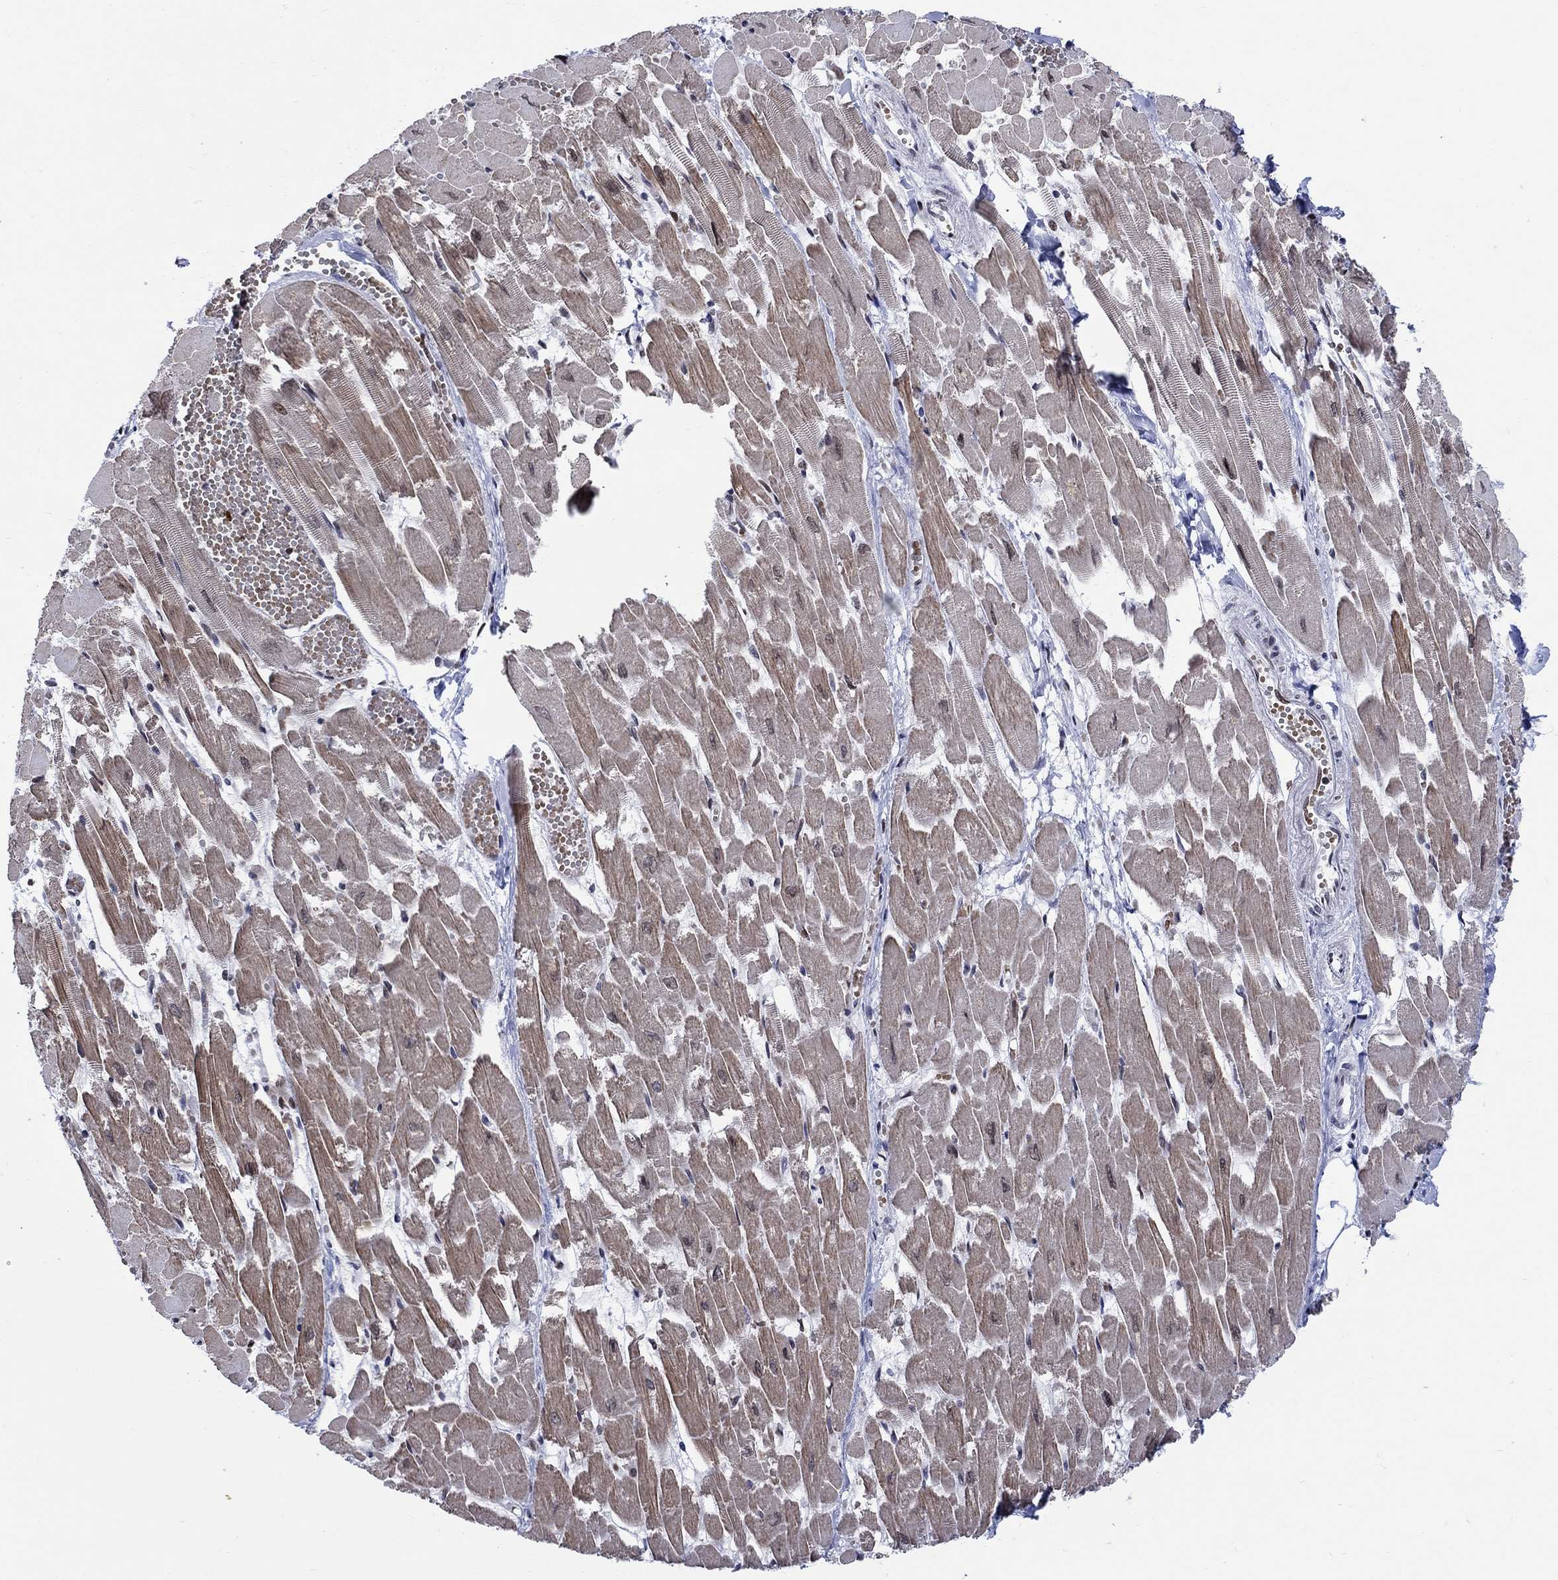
{"staining": {"intensity": "moderate", "quantity": "25%-75%", "location": "cytoplasmic/membranous,nuclear"}, "tissue": "heart muscle", "cell_type": "Cardiomyocytes", "image_type": "normal", "snomed": [{"axis": "morphology", "description": "Normal tissue, NOS"}, {"axis": "topography", "description": "Heart"}], "caption": "Immunohistochemical staining of benign heart muscle displays 25%-75% levels of moderate cytoplasmic/membranous,nuclear protein positivity in approximately 25%-75% of cardiomyocytes.", "gene": "HMGA1", "patient": {"sex": "female", "age": 52}}